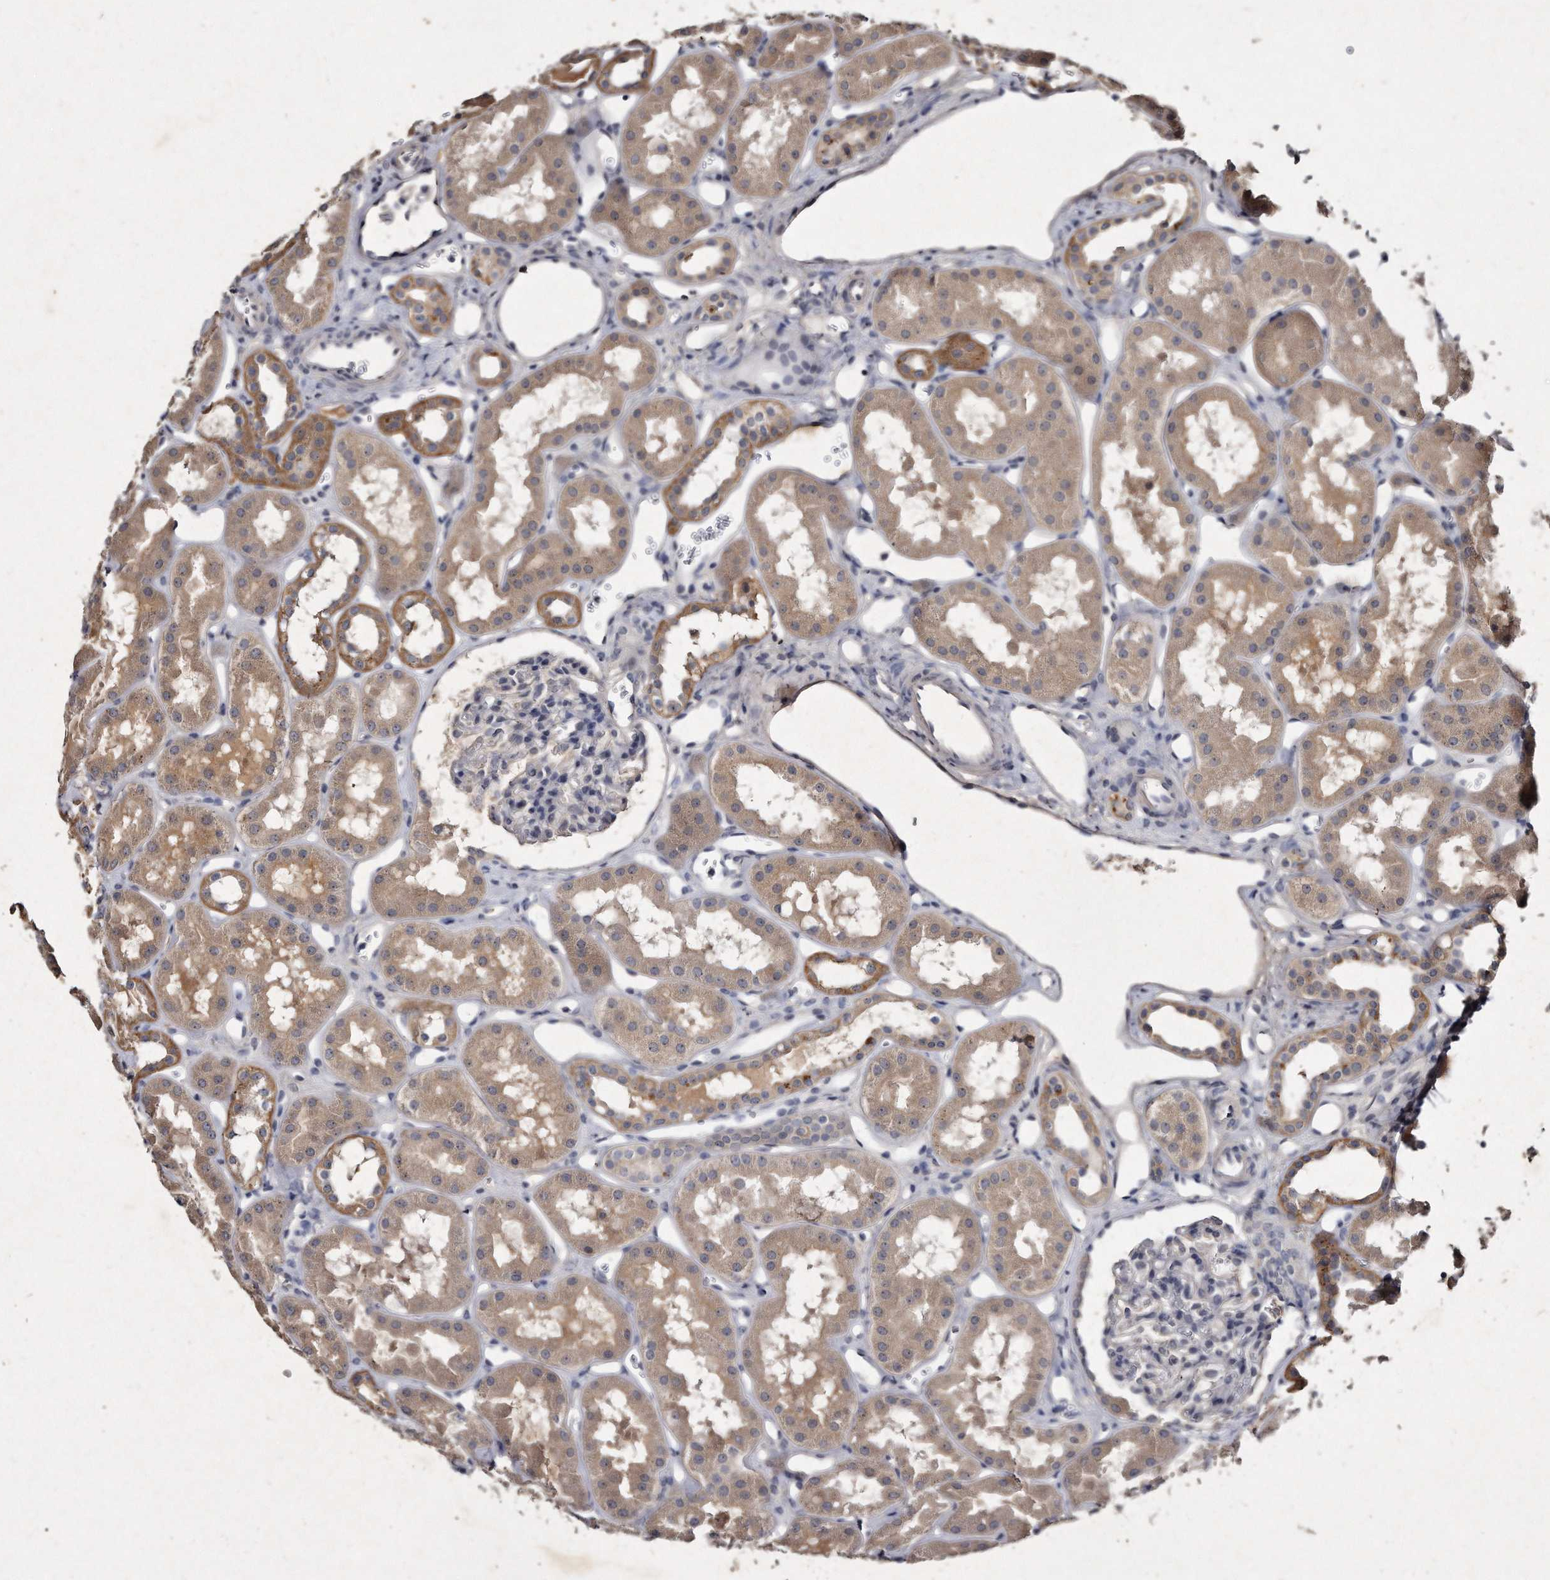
{"staining": {"intensity": "negative", "quantity": "none", "location": "none"}, "tissue": "kidney", "cell_type": "Cells in glomeruli", "image_type": "normal", "snomed": [{"axis": "morphology", "description": "Normal tissue, NOS"}, {"axis": "topography", "description": "Kidney"}], "caption": "IHC histopathology image of unremarkable kidney: kidney stained with DAB demonstrates no significant protein staining in cells in glomeruli.", "gene": "KLHDC3", "patient": {"sex": "male", "age": 16}}